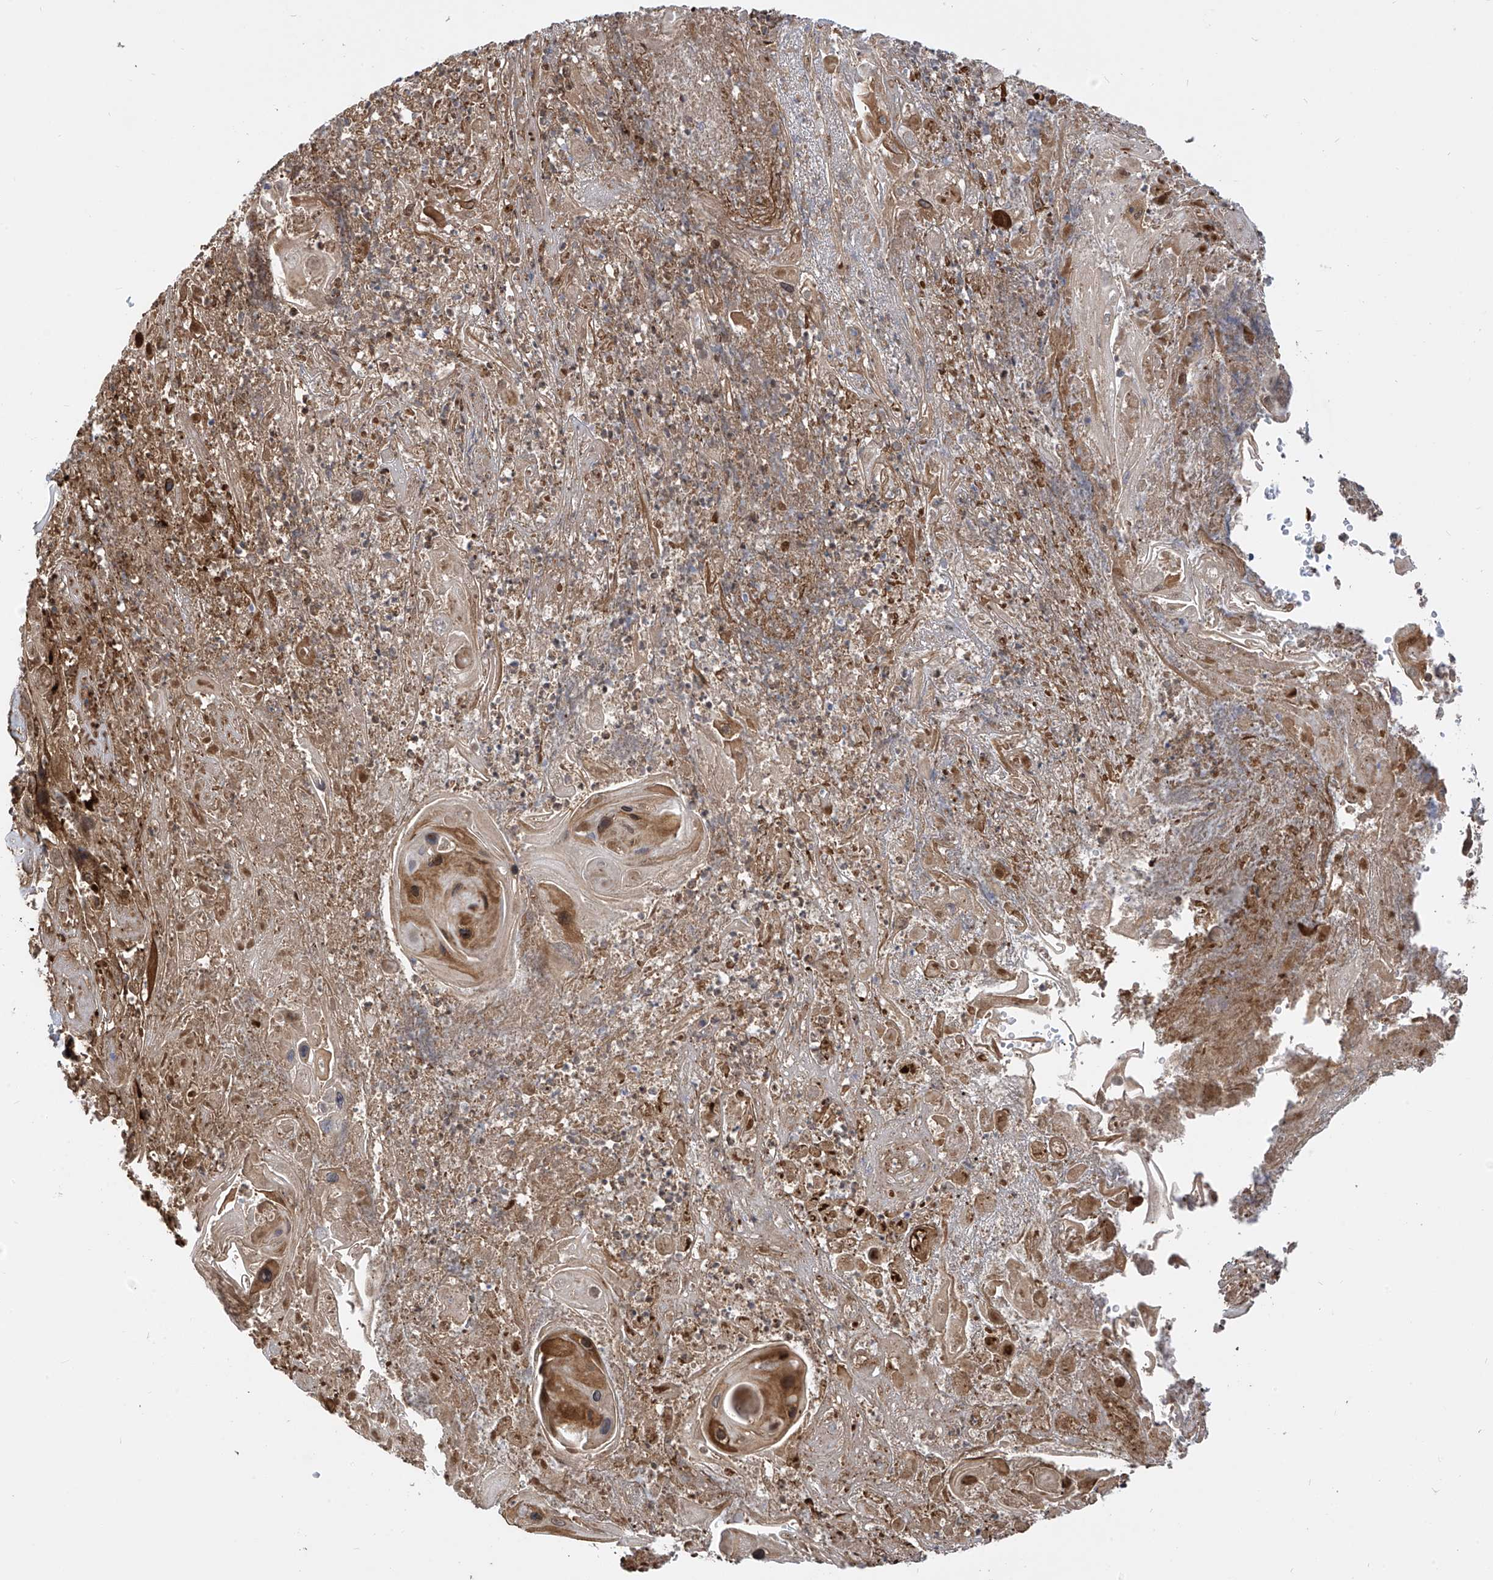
{"staining": {"intensity": "moderate", "quantity": ">75%", "location": "cytoplasmic/membranous,nuclear"}, "tissue": "skin cancer", "cell_type": "Tumor cells", "image_type": "cancer", "snomed": [{"axis": "morphology", "description": "Squamous cell carcinoma, NOS"}, {"axis": "topography", "description": "Skin"}], "caption": "This histopathology image shows immunohistochemistry staining of skin squamous cell carcinoma, with medium moderate cytoplasmic/membranous and nuclear staining in about >75% of tumor cells.", "gene": "ATAD2B", "patient": {"sex": "male", "age": 55}}